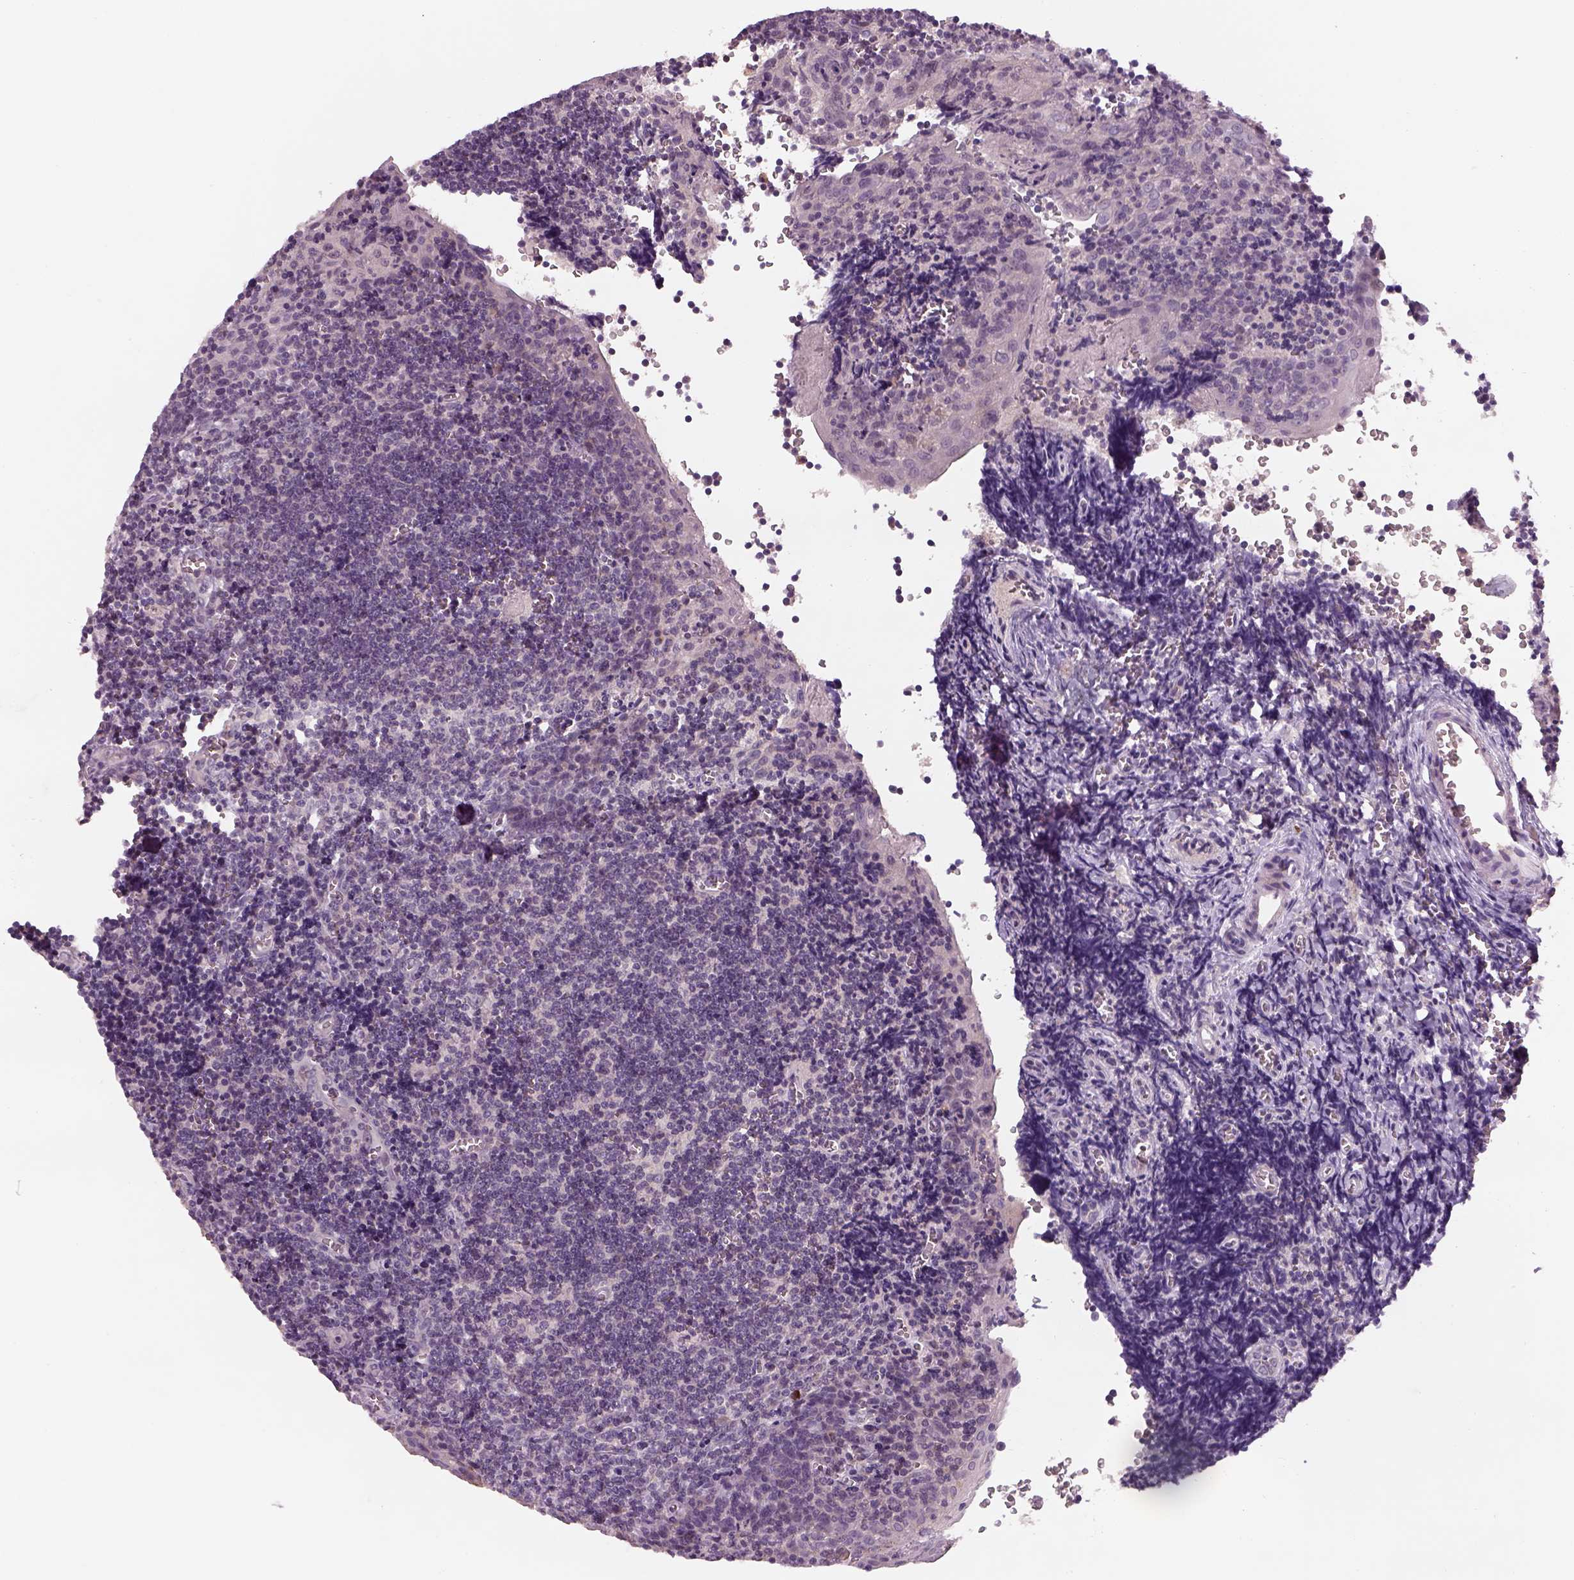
{"staining": {"intensity": "negative", "quantity": "none", "location": "none"}, "tissue": "tonsil", "cell_type": "Germinal center cells", "image_type": "normal", "snomed": [{"axis": "morphology", "description": "Normal tissue, NOS"}, {"axis": "morphology", "description": "Inflammation, NOS"}, {"axis": "topography", "description": "Tonsil"}], "caption": "The histopathology image exhibits no significant positivity in germinal center cells of tonsil.", "gene": "GDNF", "patient": {"sex": "female", "age": 31}}